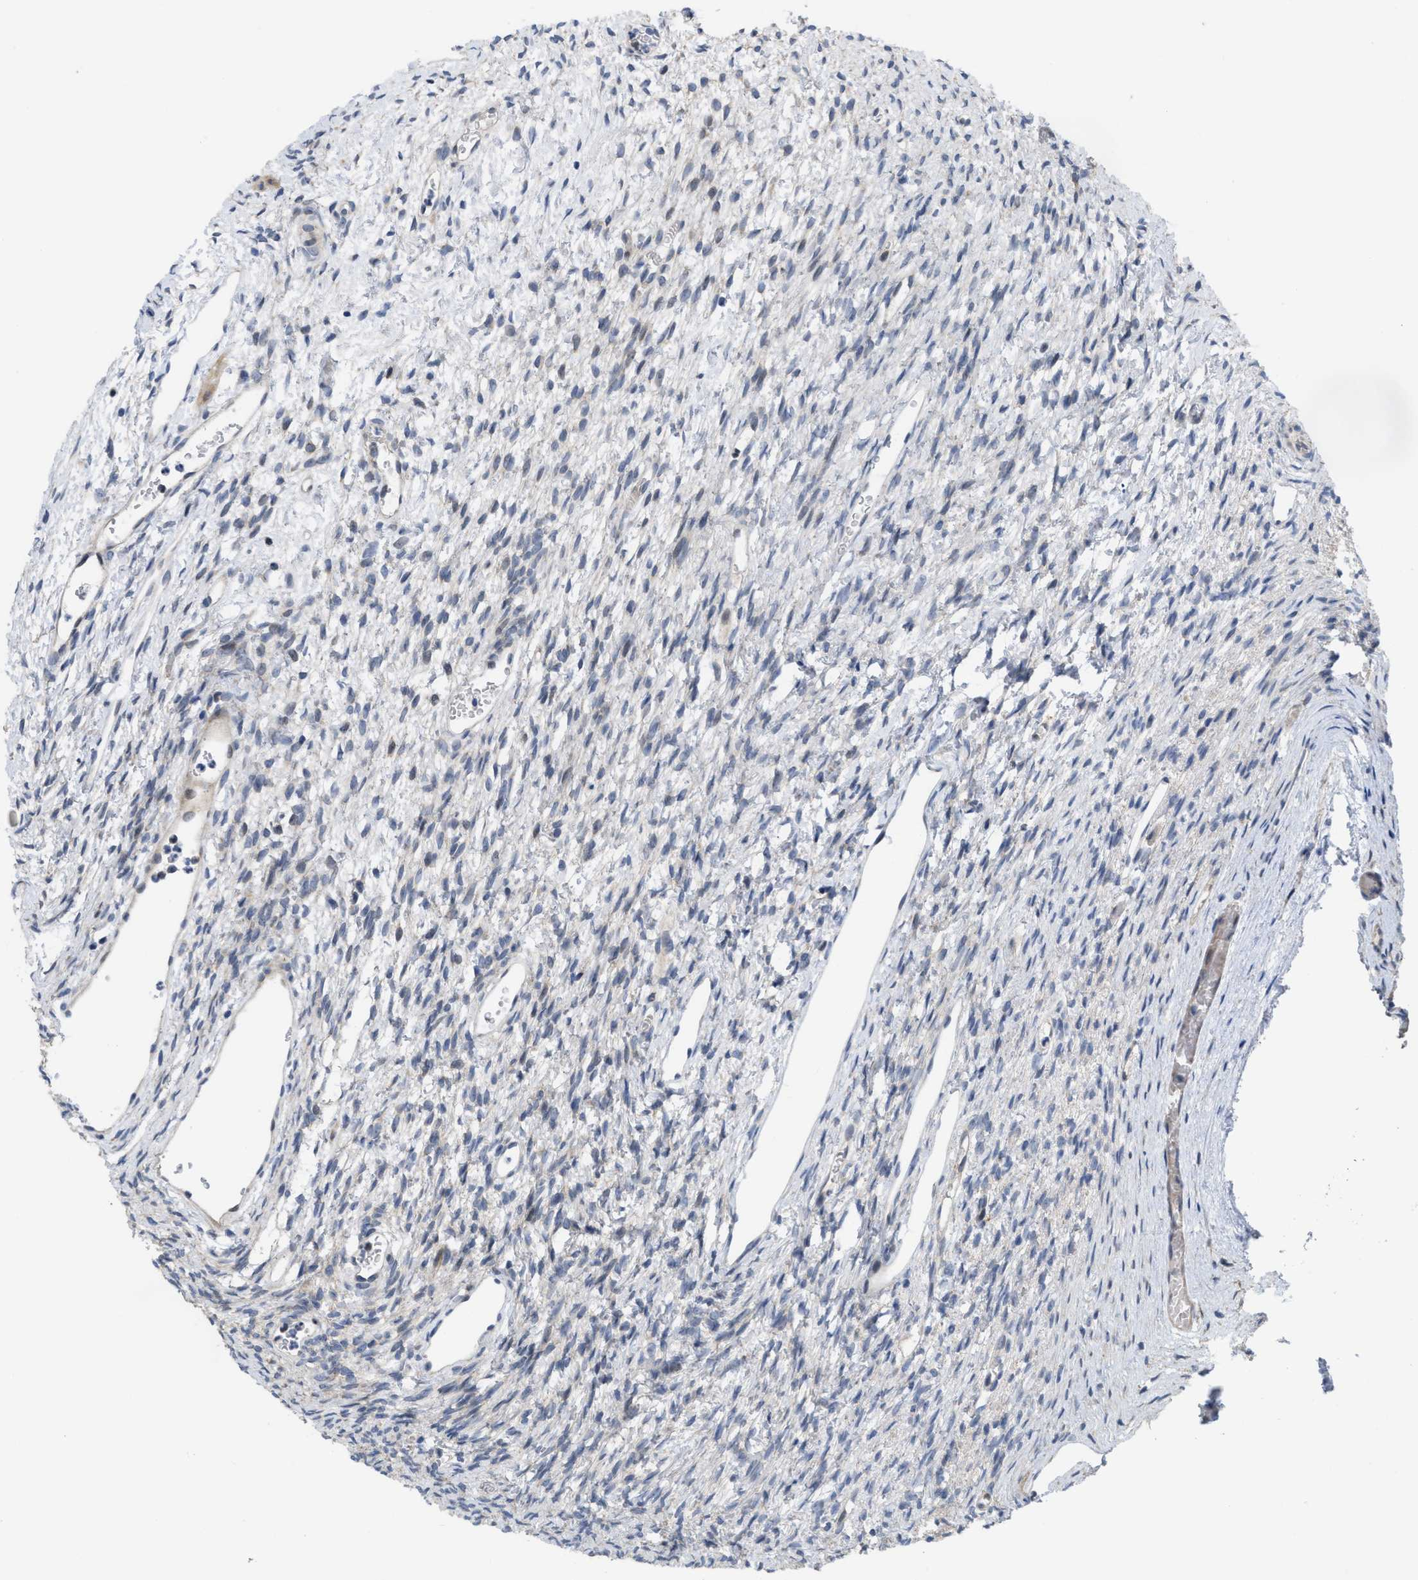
{"staining": {"intensity": "weak", "quantity": "25%-75%", "location": "cytoplasmic/membranous"}, "tissue": "ovary", "cell_type": "Follicle cells", "image_type": "normal", "snomed": [{"axis": "morphology", "description": "Normal tissue, NOS"}, {"axis": "topography", "description": "Ovary"}], "caption": "Immunohistochemical staining of normal human ovary demonstrates weak cytoplasmic/membranous protein staining in approximately 25%-75% of follicle cells.", "gene": "CDPF1", "patient": {"sex": "female", "age": 33}}